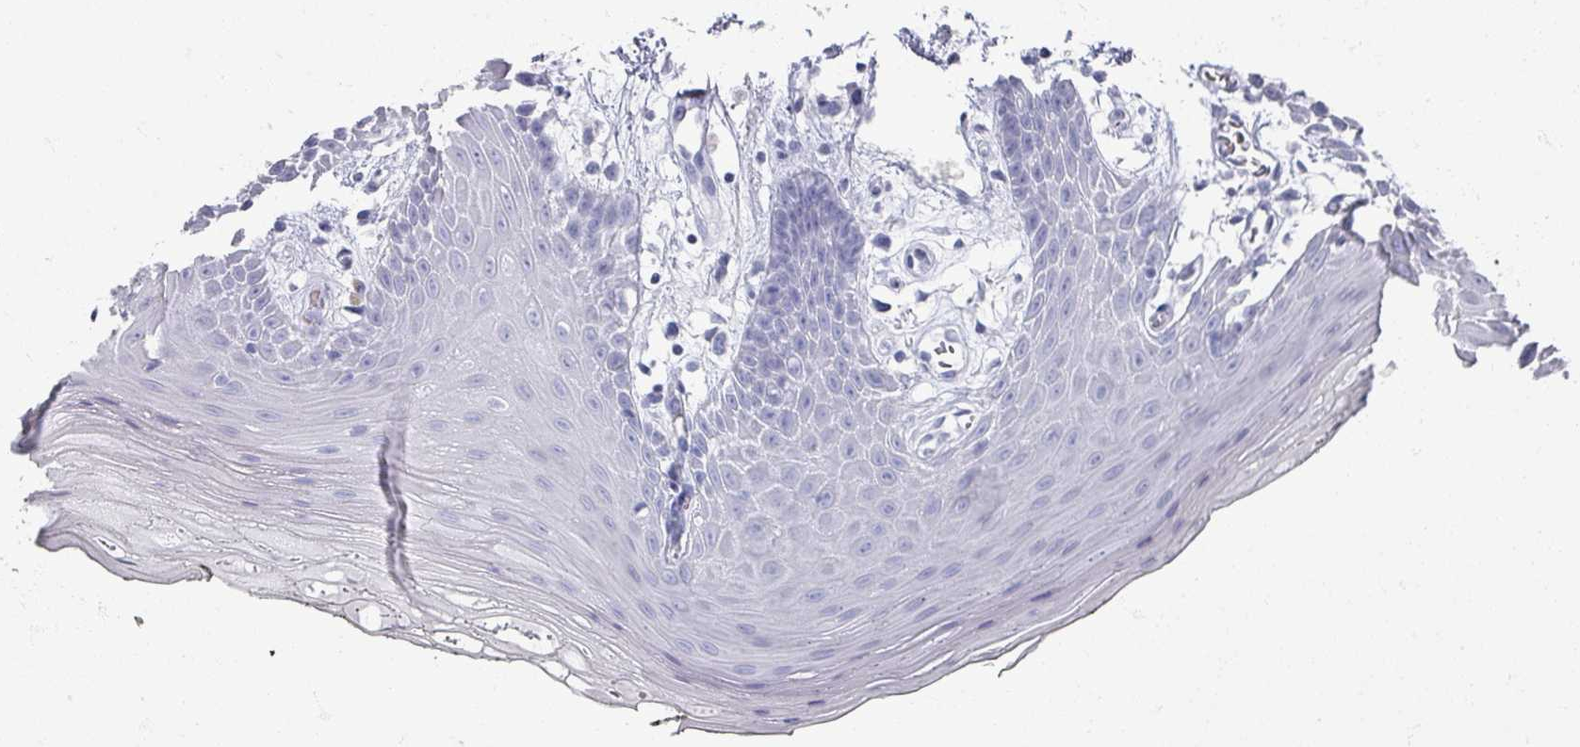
{"staining": {"intensity": "negative", "quantity": "none", "location": "none"}, "tissue": "oral mucosa", "cell_type": "Squamous epithelial cells", "image_type": "normal", "snomed": [{"axis": "morphology", "description": "Normal tissue, NOS"}, {"axis": "topography", "description": "Oral tissue"}, {"axis": "topography", "description": "Tounge, NOS"}], "caption": "A high-resolution image shows immunohistochemistry staining of normal oral mucosa, which exhibits no significant expression in squamous epithelial cells.", "gene": "OMG", "patient": {"sex": "female", "age": 59}}